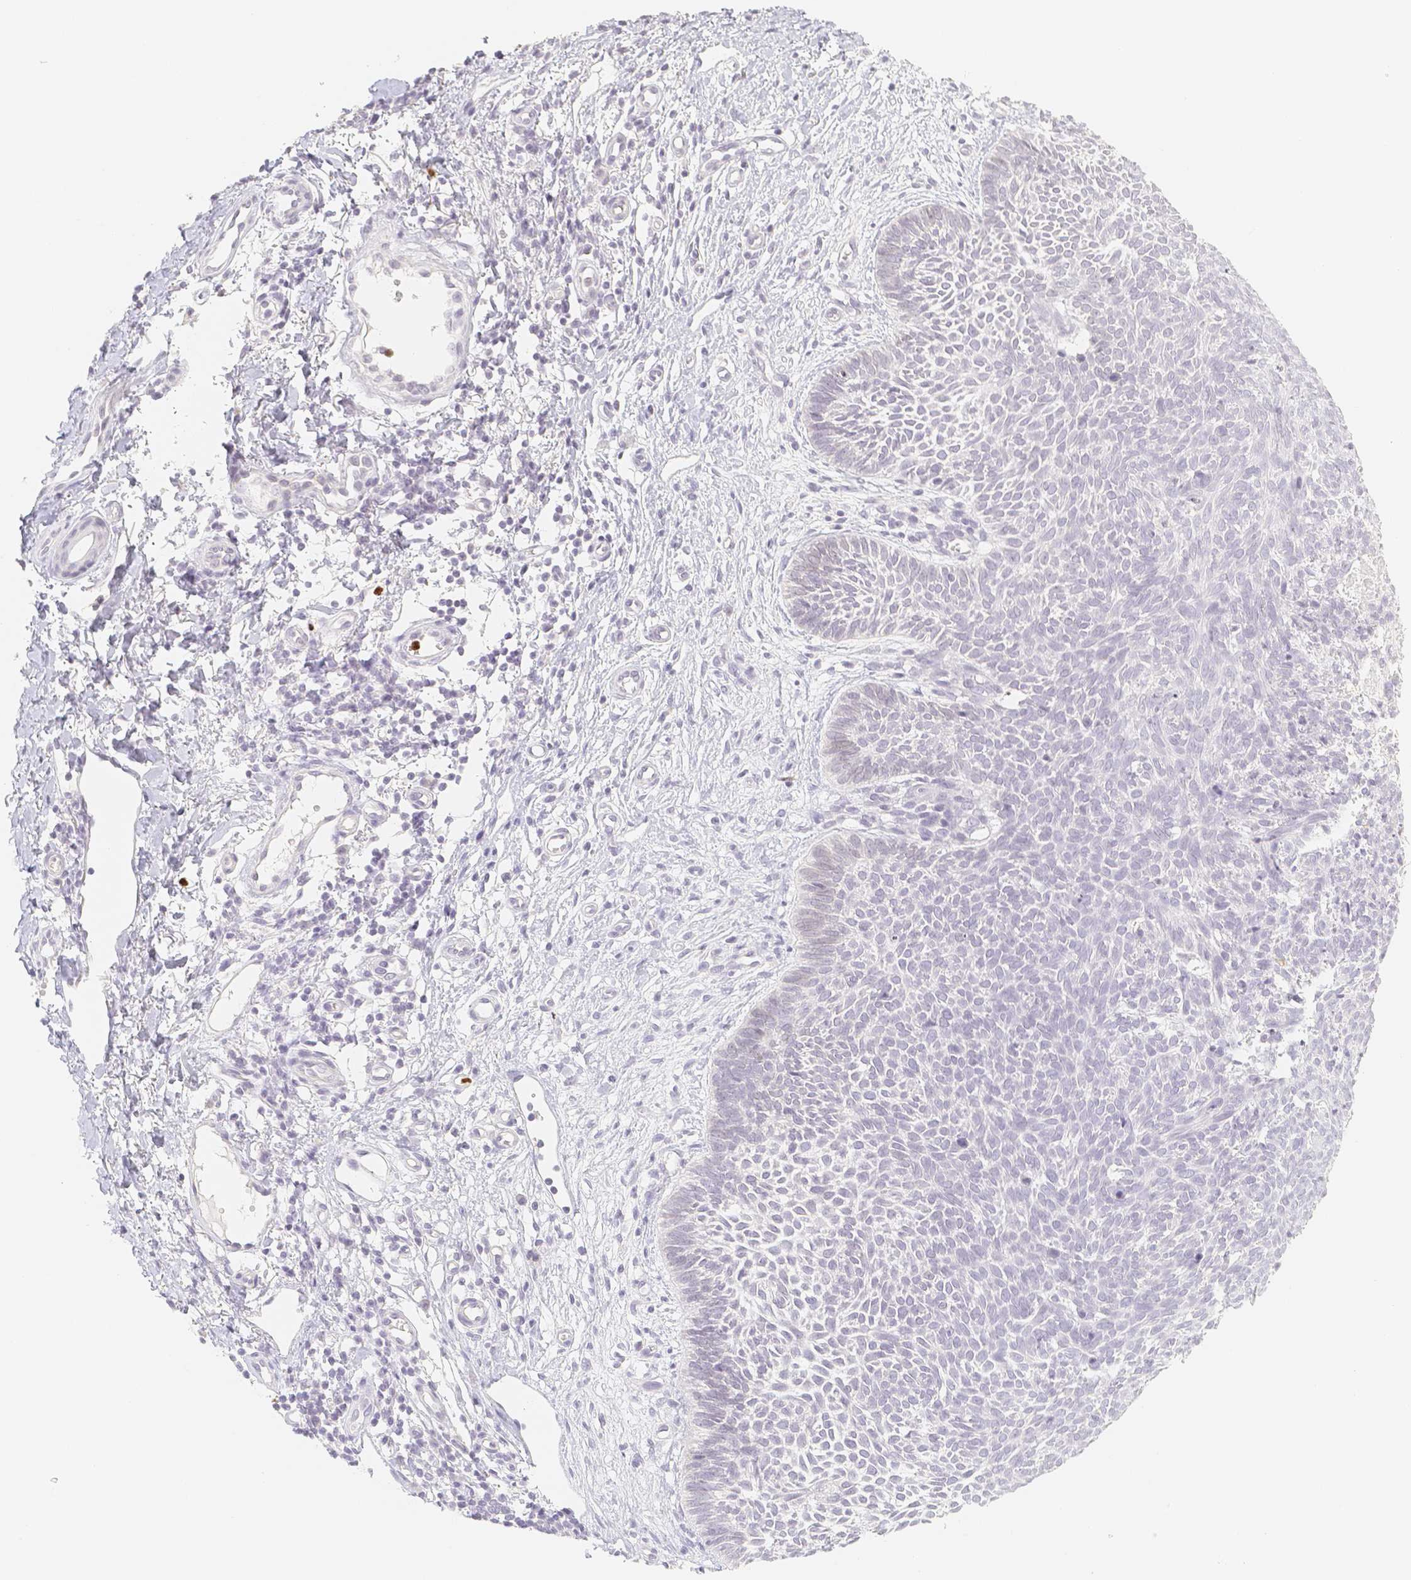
{"staining": {"intensity": "negative", "quantity": "none", "location": "none"}, "tissue": "skin cancer", "cell_type": "Tumor cells", "image_type": "cancer", "snomed": [{"axis": "morphology", "description": "Basal cell carcinoma"}, {"axis": "topography", "description": "Skin"}], "caption": "Tumor cells show no significant staining in skin cancer (basal cell carcinoma).", "gene": "PADI4", "patient": {"sex": "male", "age": 60}}